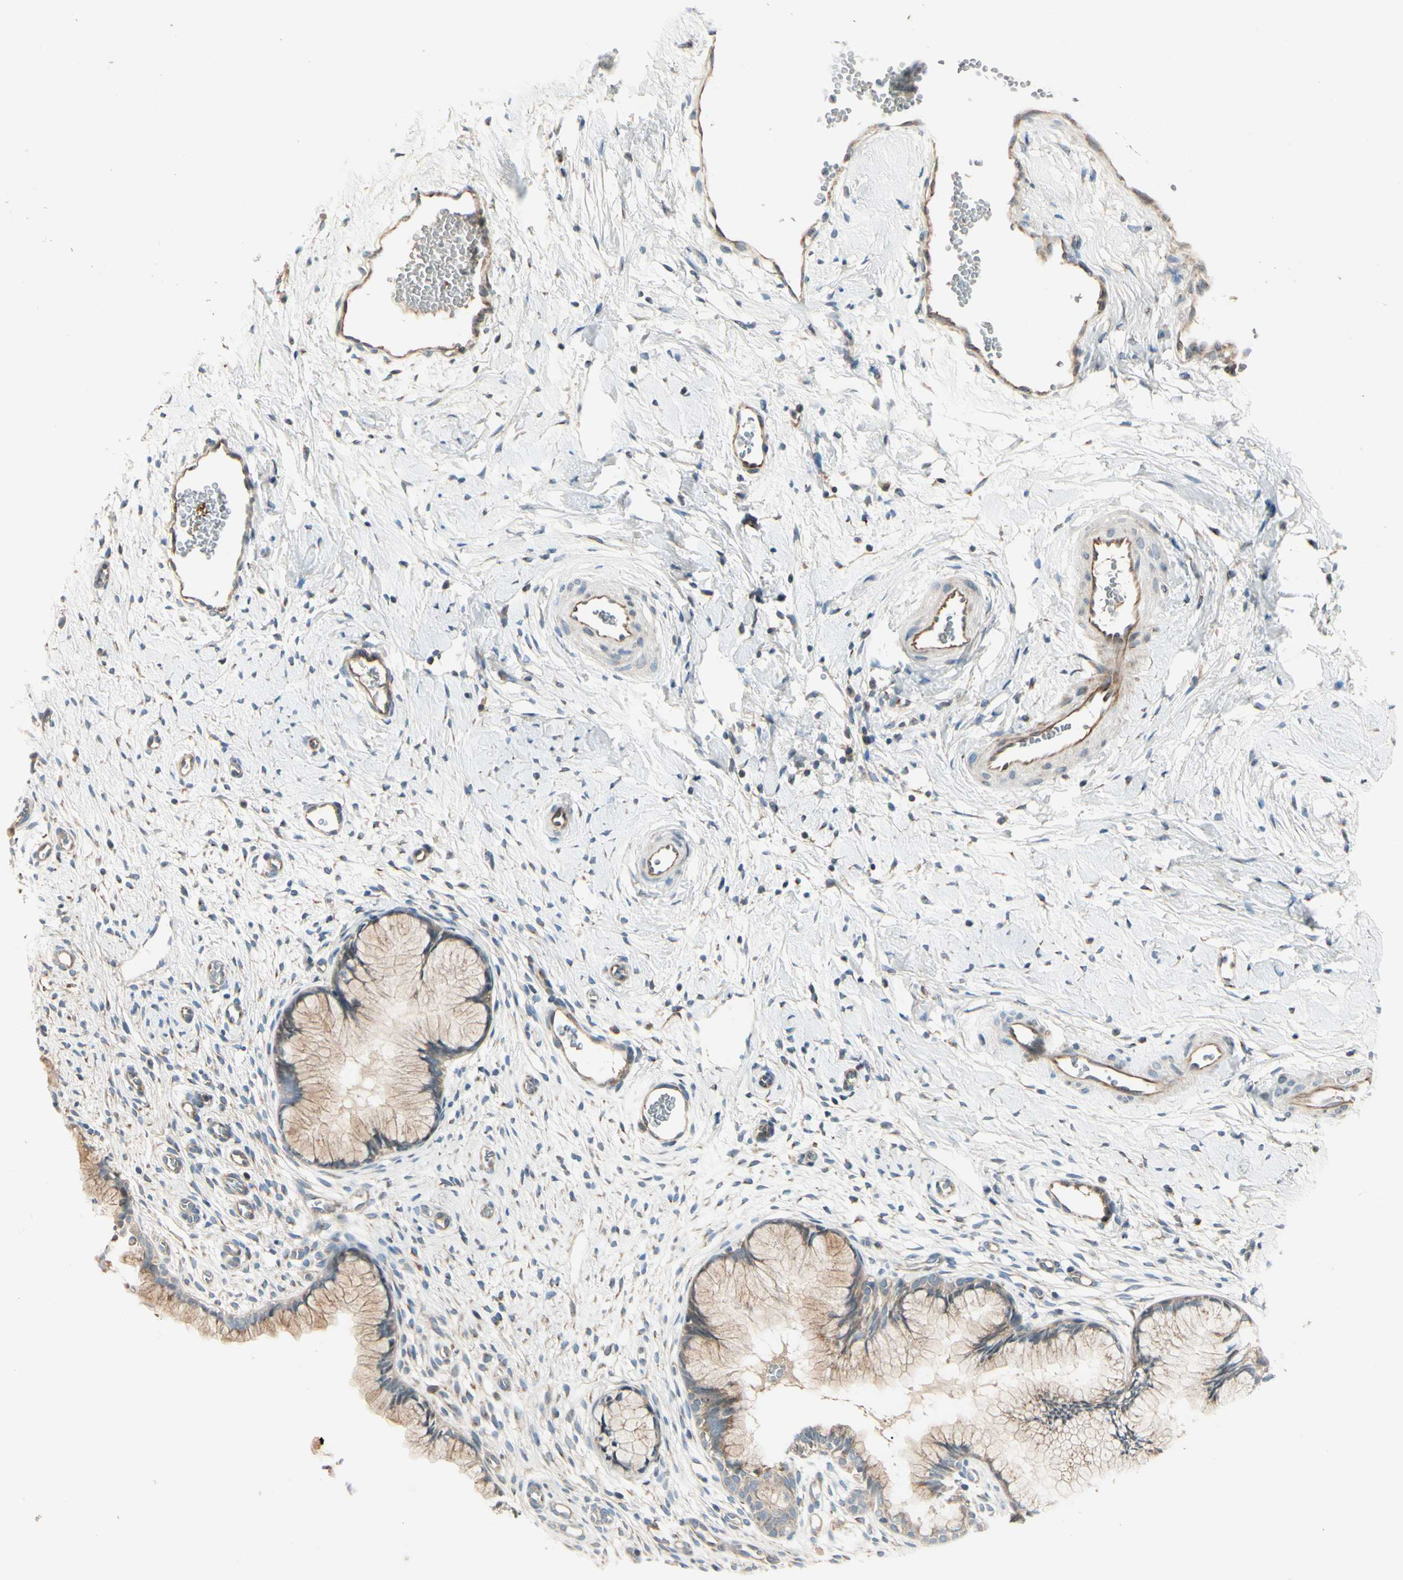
{"staining": {"intensity": "moderate", "quantity": ">75%", "location": "cytoplasmic/membranous"}, "tissue": "cervix", "cell_type": "Glandular cells", "image_type": "normal", "snomed": [{"axis": "morphology", "description": "Normal tissue, NOS"}, {"axis": "topography", "description": "Cervix"}], "caption": "The micrograph shows a brown stain indicating the presence of a protein in the cytoplasmic/membranous of glandular cells in cervix.", "gene": "ABCA3", "patient": {"sex": "female", "age": 65}}